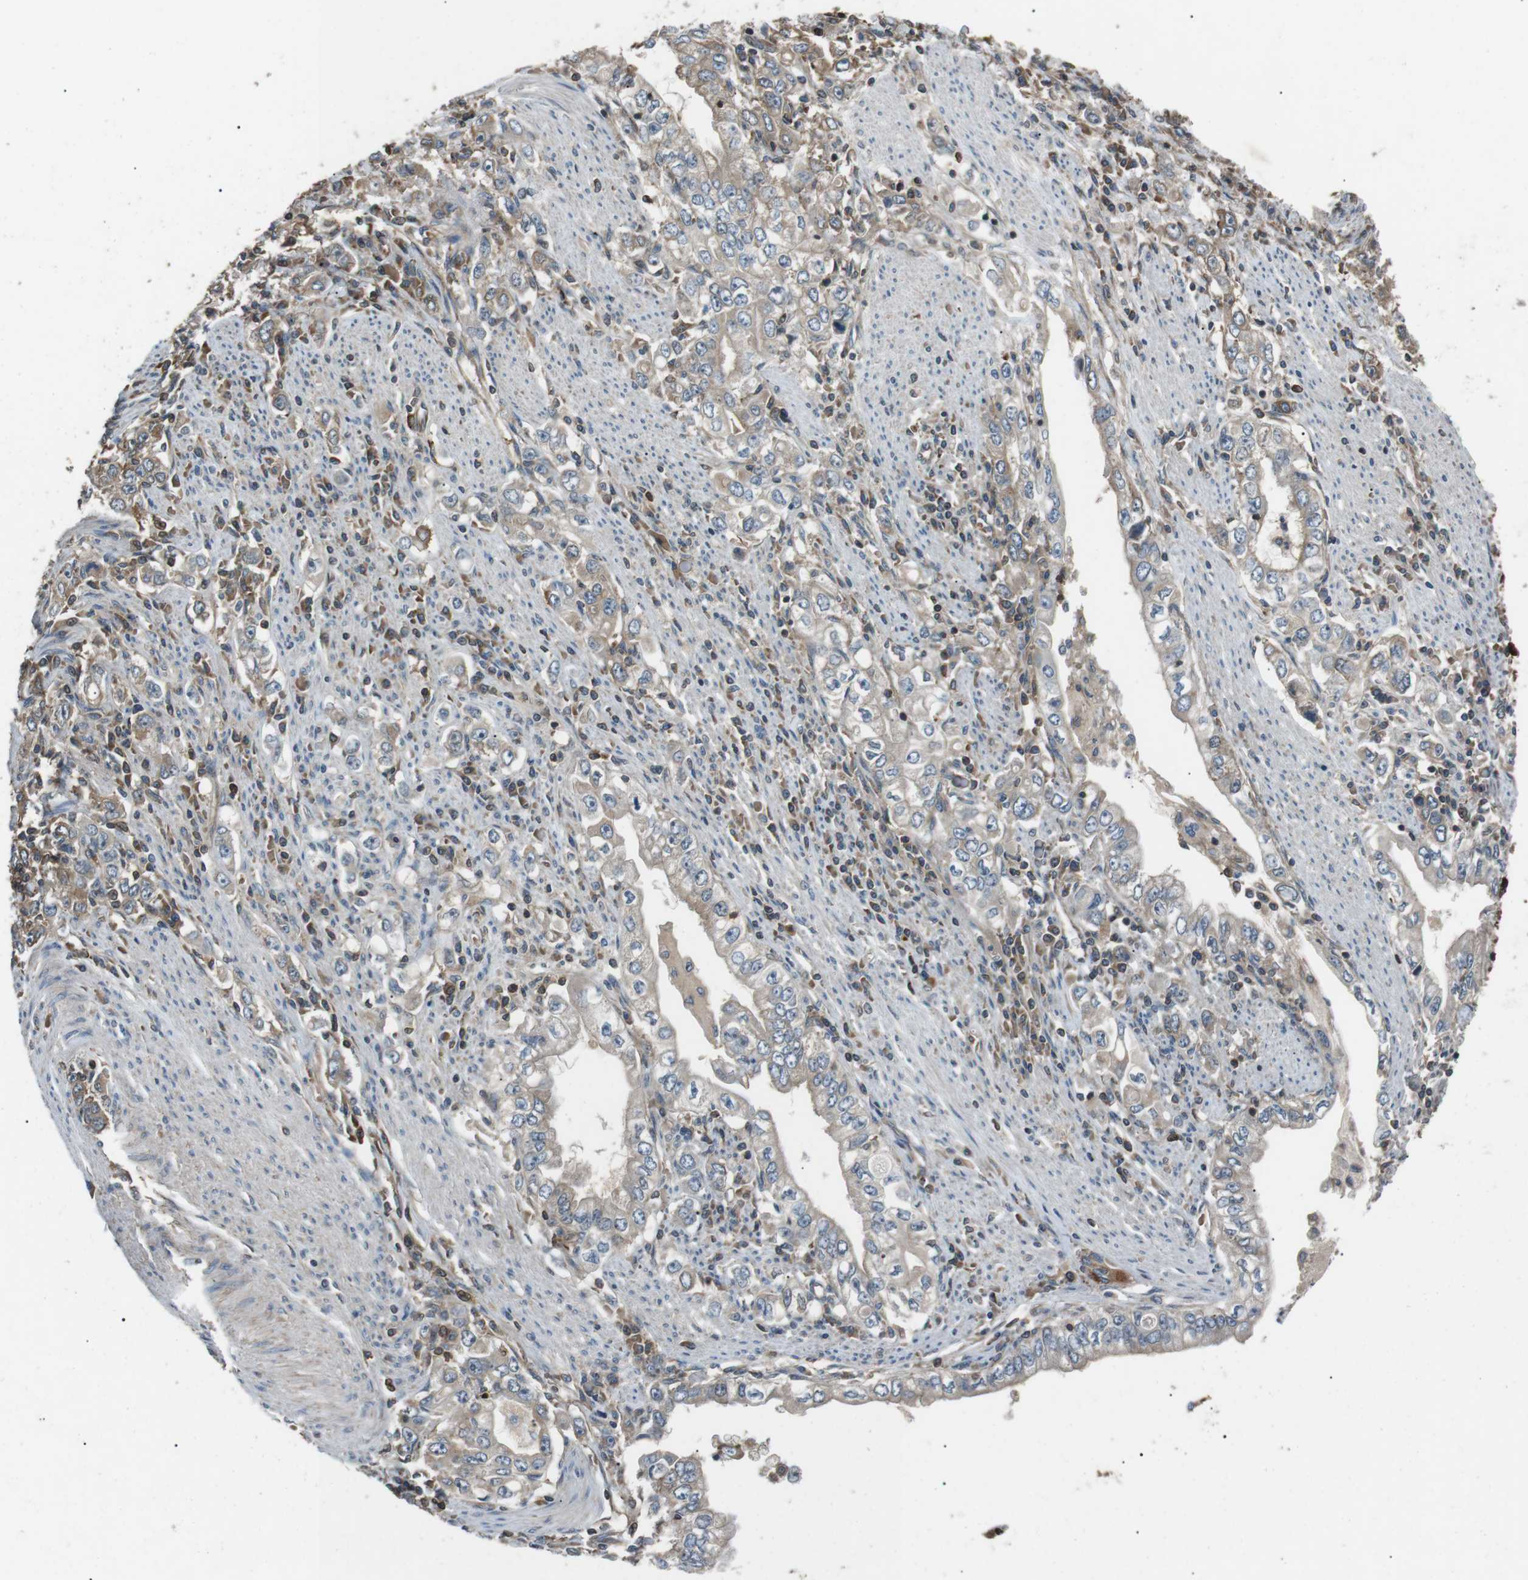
{"staining": {"intensity": "weak", "quantity": "25%-75%", "location": "cytoplasmic/membranous"}, "tissue": "stomach cancer", "cell_type": "Tumor cells", "image_type": "cancer", "snomed": [{"axis": "morphology", "description": "Adenocarcinoma, NOS"}, {"axis": "topography", "description": "Stomach, lower"}], "caption": "The immunohistochemical stain labels weak cytoplasmic/membranous expression in tumor cells of stomach cancer (adenocarcinoma) tissue.", "gene": "GPR161", "patient": {"sex": "female", "age": 72}}